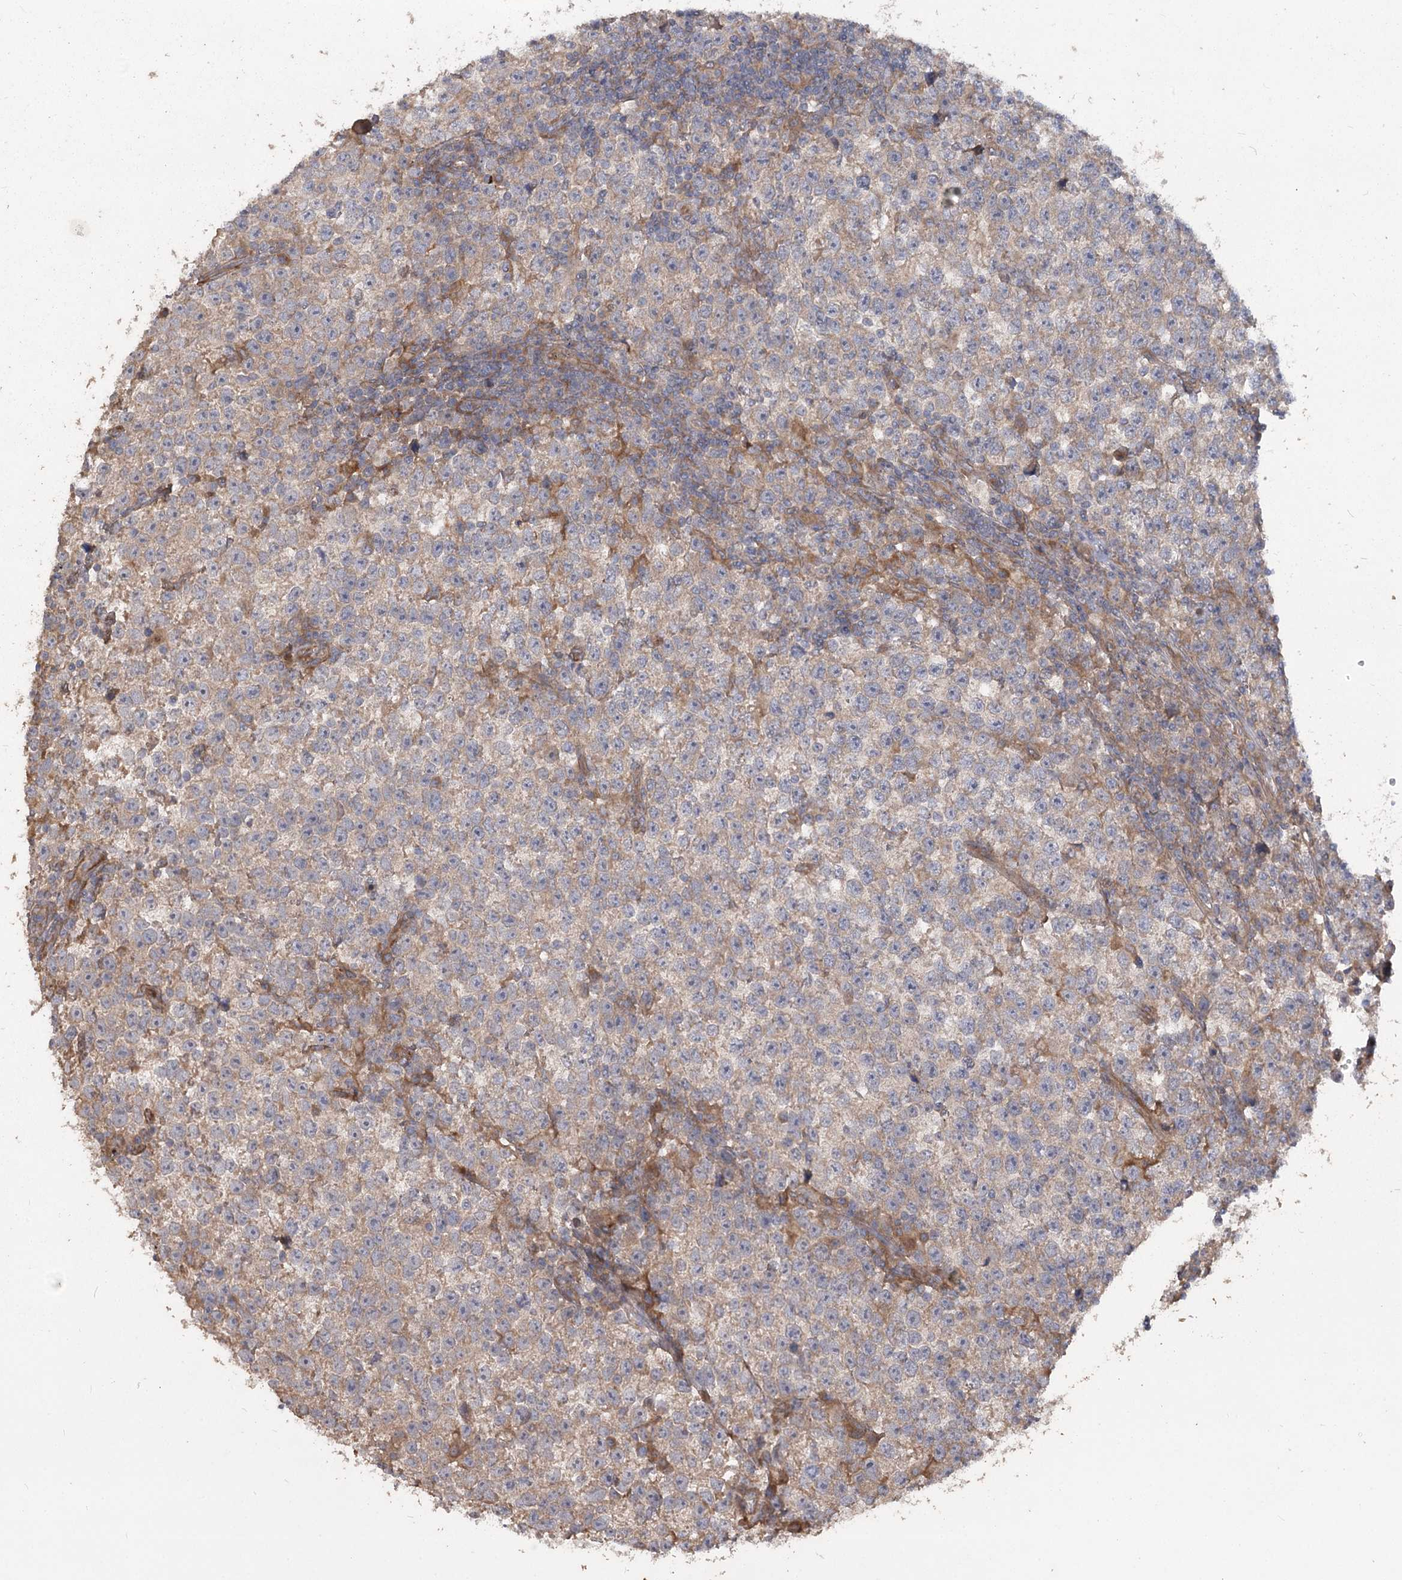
{"staining": {"intensity": "weak", "quantity": "25%-75%", "location": "cytoplasmic/membranous"}, "tissue": "testis cancer", "cell_type": "Tumor cells", "image_type": "cancer", "snomed": [{"axis": "morphology", "description": "Normal tissue, NOS"}, {"axis": "morphology", "description": "Seminoma, NOS"}, {"axis": "topography", "description": "Testis"}], "caption": "Seminoma (testis) stained with a protein marker shows weak staining in tumor cells.", "gene": "RIN2", "patient": {"sex": "male", "age": 43}}